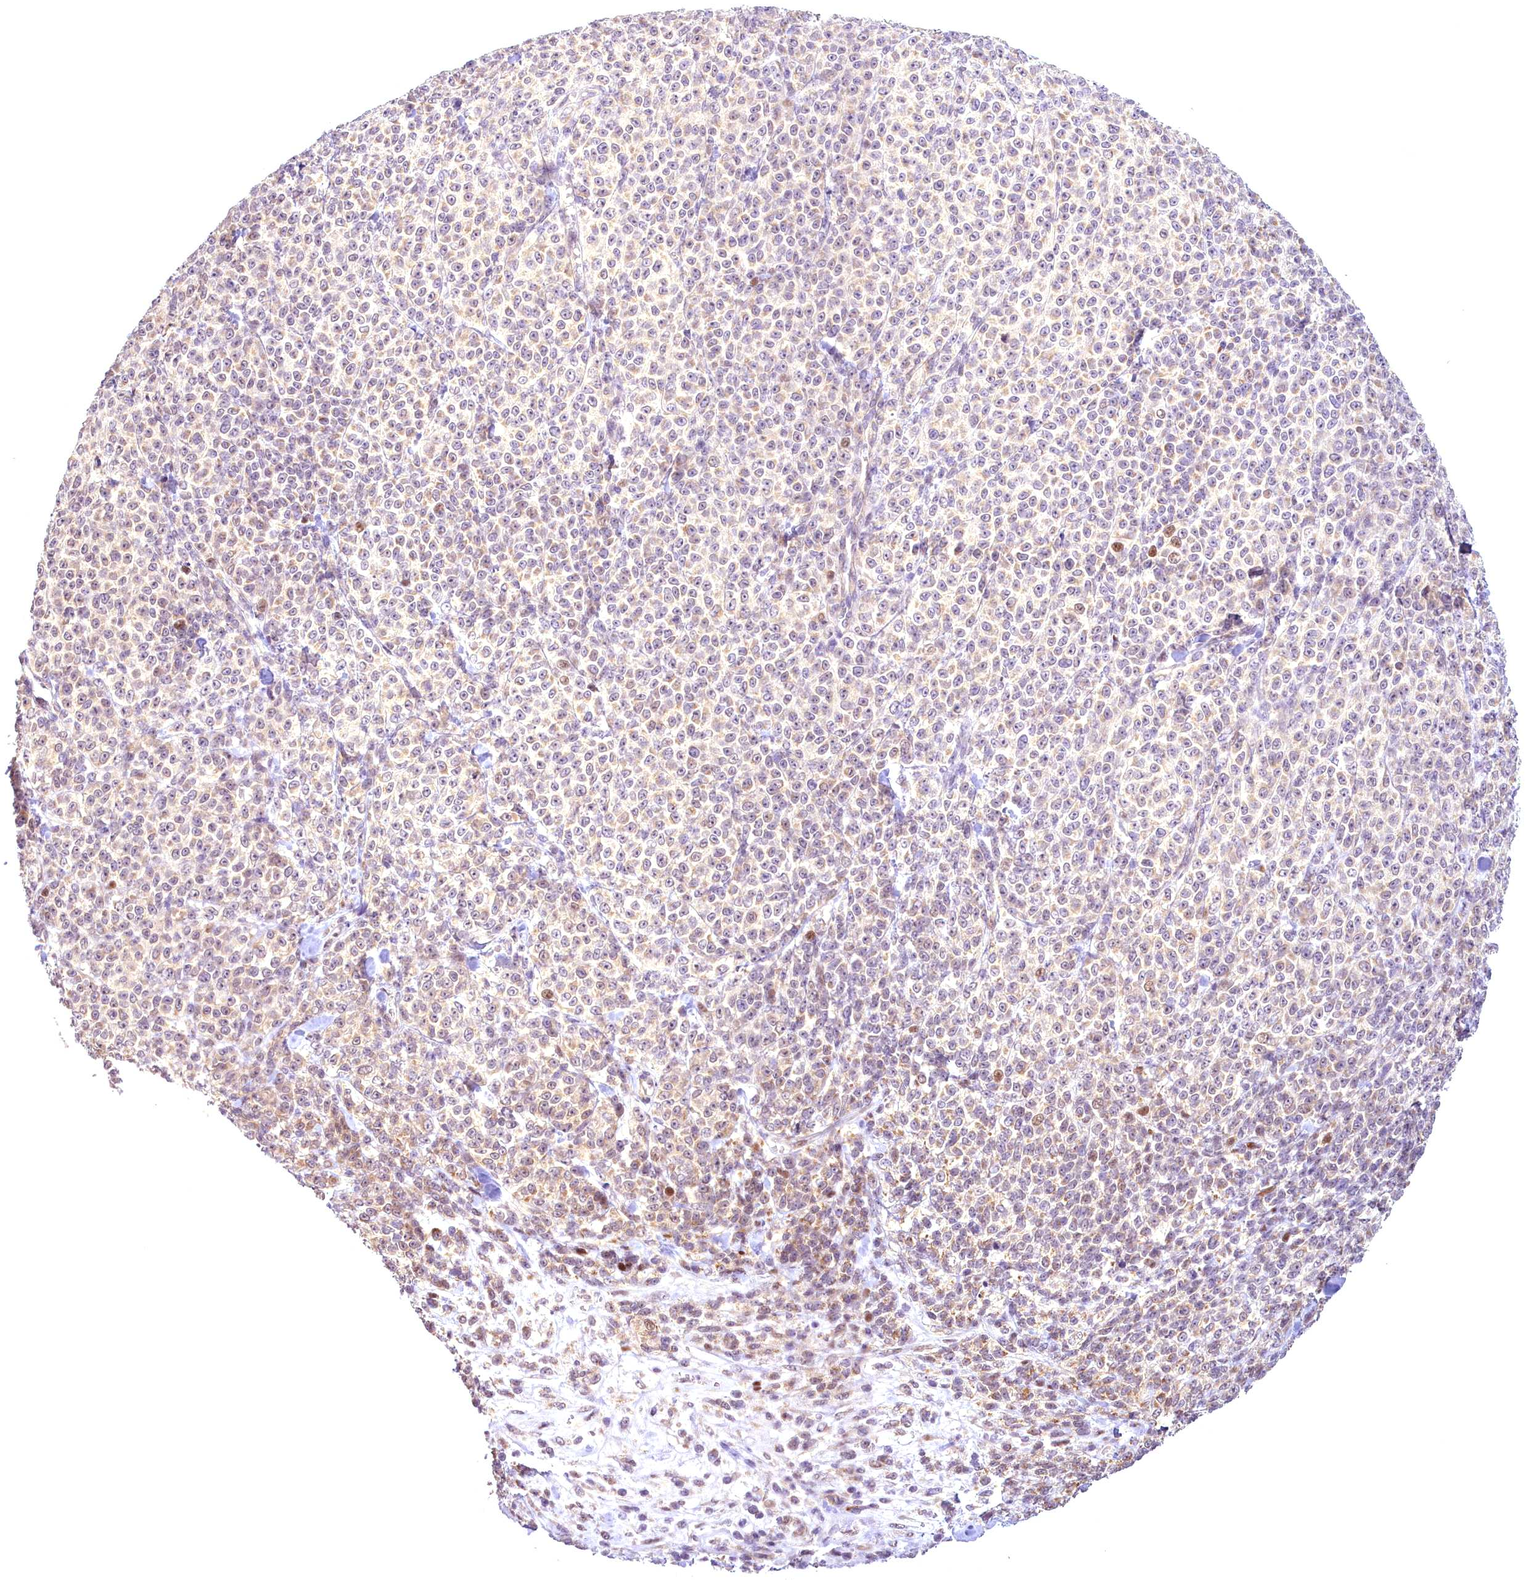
{"staining": {"intensity": "weak", "quantity": "25%-75%", "location": "cytoplasmic/membranous,nuclear"}, "tissue": "melanoma", "cell_type": "Tumor cells", "image_type": "cancer", "snomed": [{"axis": "morphology", "description": "Normal tissue, NOS"}, {"axis": "morphology", "description": "Malignant melanoma, NOS"}, {"axis": "topography", "description": "Skin"}], "caption": "The immunohistochemical stain shows weak cytoplasmic/membranous and nuclear expression in tumor cells of melanoma tissue.", "gene": "AP1M1", "patient": {"sex": "female", "age": 34}}